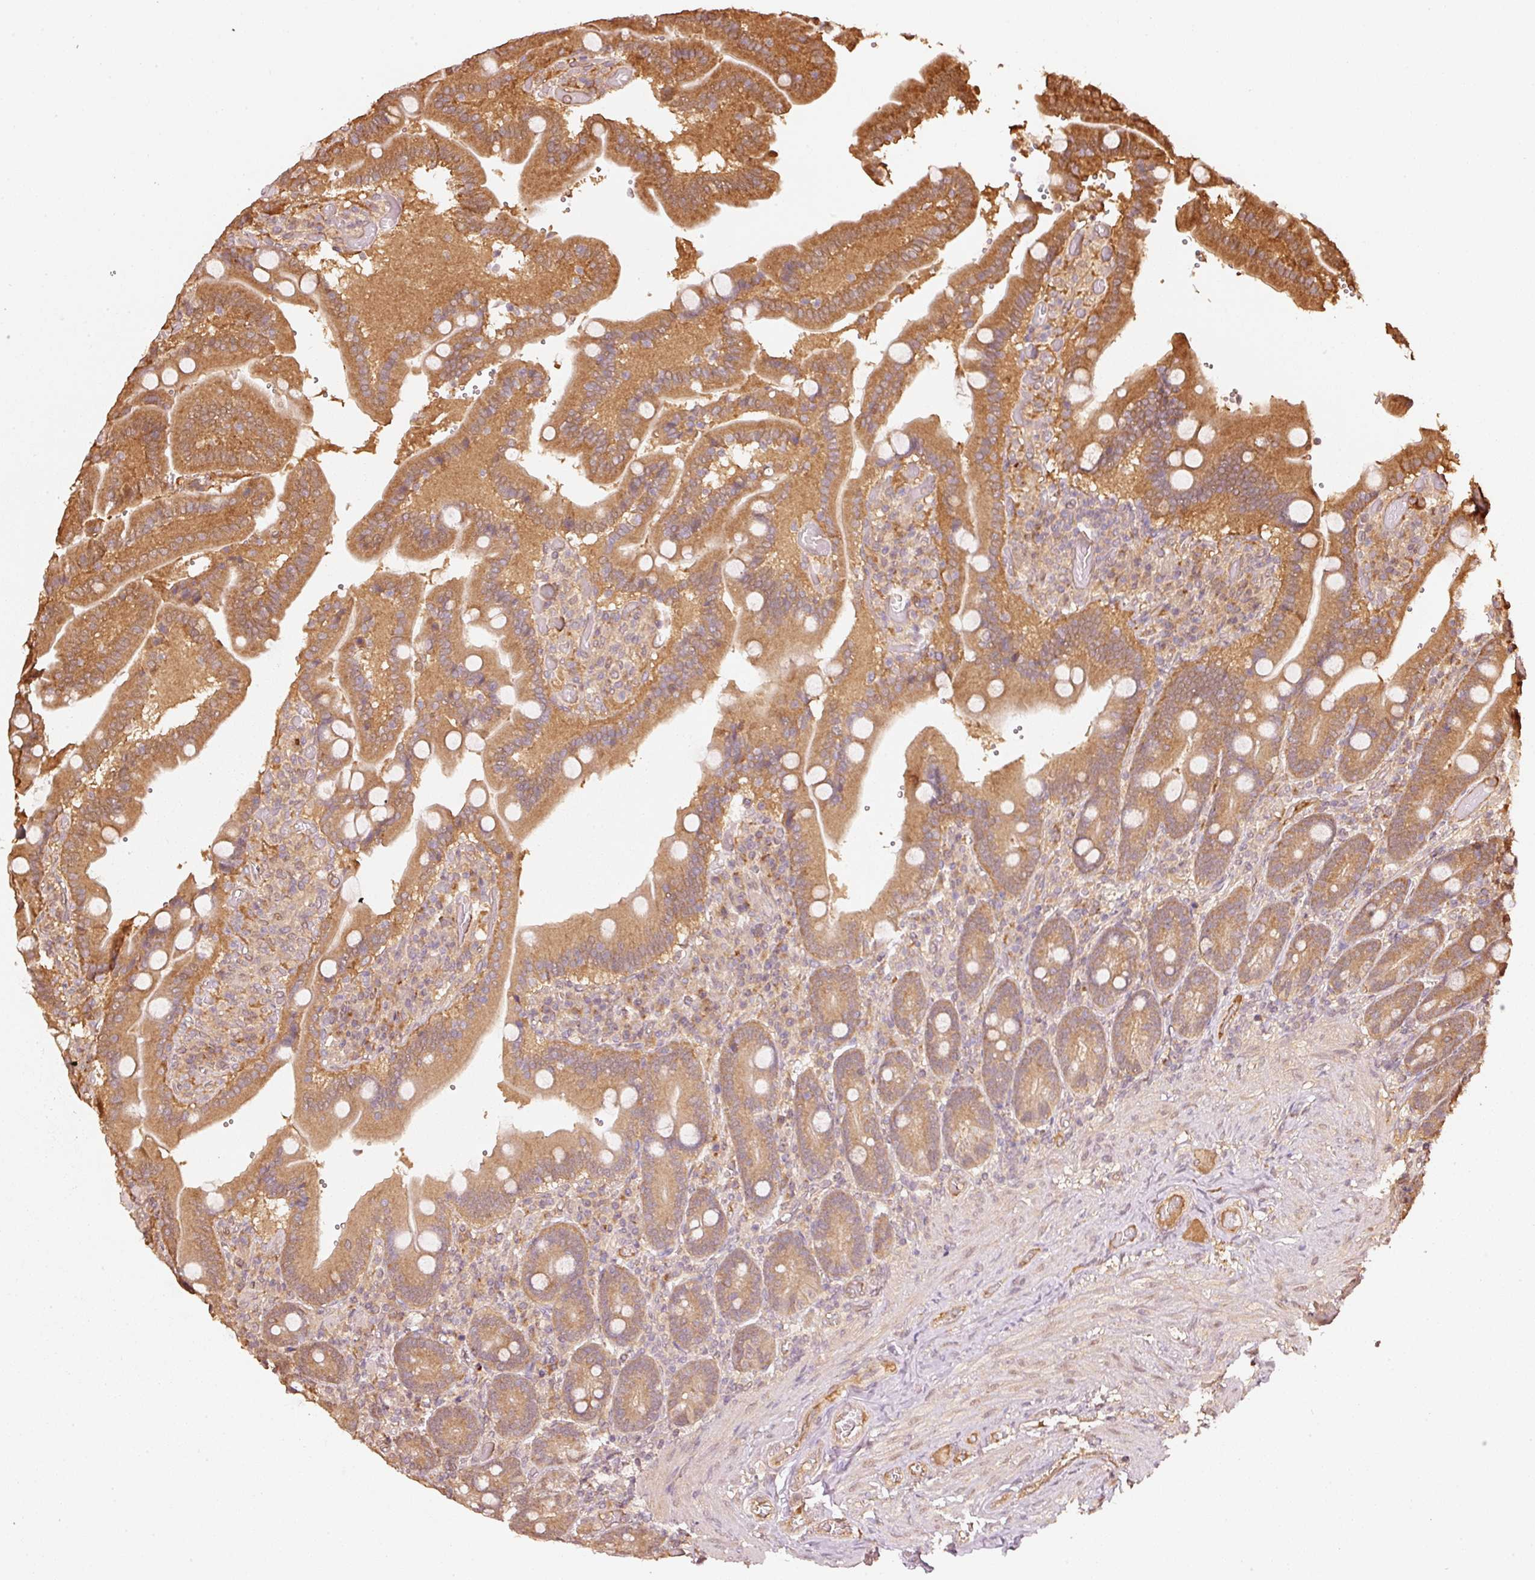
{"staining": {"intensity": "moderate", "quantity": ">75%", "location": "cytoplasmic/membranous"}, "tissue": "duodenum", "cell_type": "Glandular cells", "image_type": "normal", "snomed": [{"axis": "morphology", "description": "Normal tissue, NOS"}, {"axis": "topography", "description": "Duodenum"}], "caption": "Moderate cytoplasmic/membranous positivity for a protein is seen in approximately >75% of glandular cells of normal duodenum using immunohistochemistry (IHC).", "gene": "STAU1", "patient": {"sex": "female", "age": 62}}